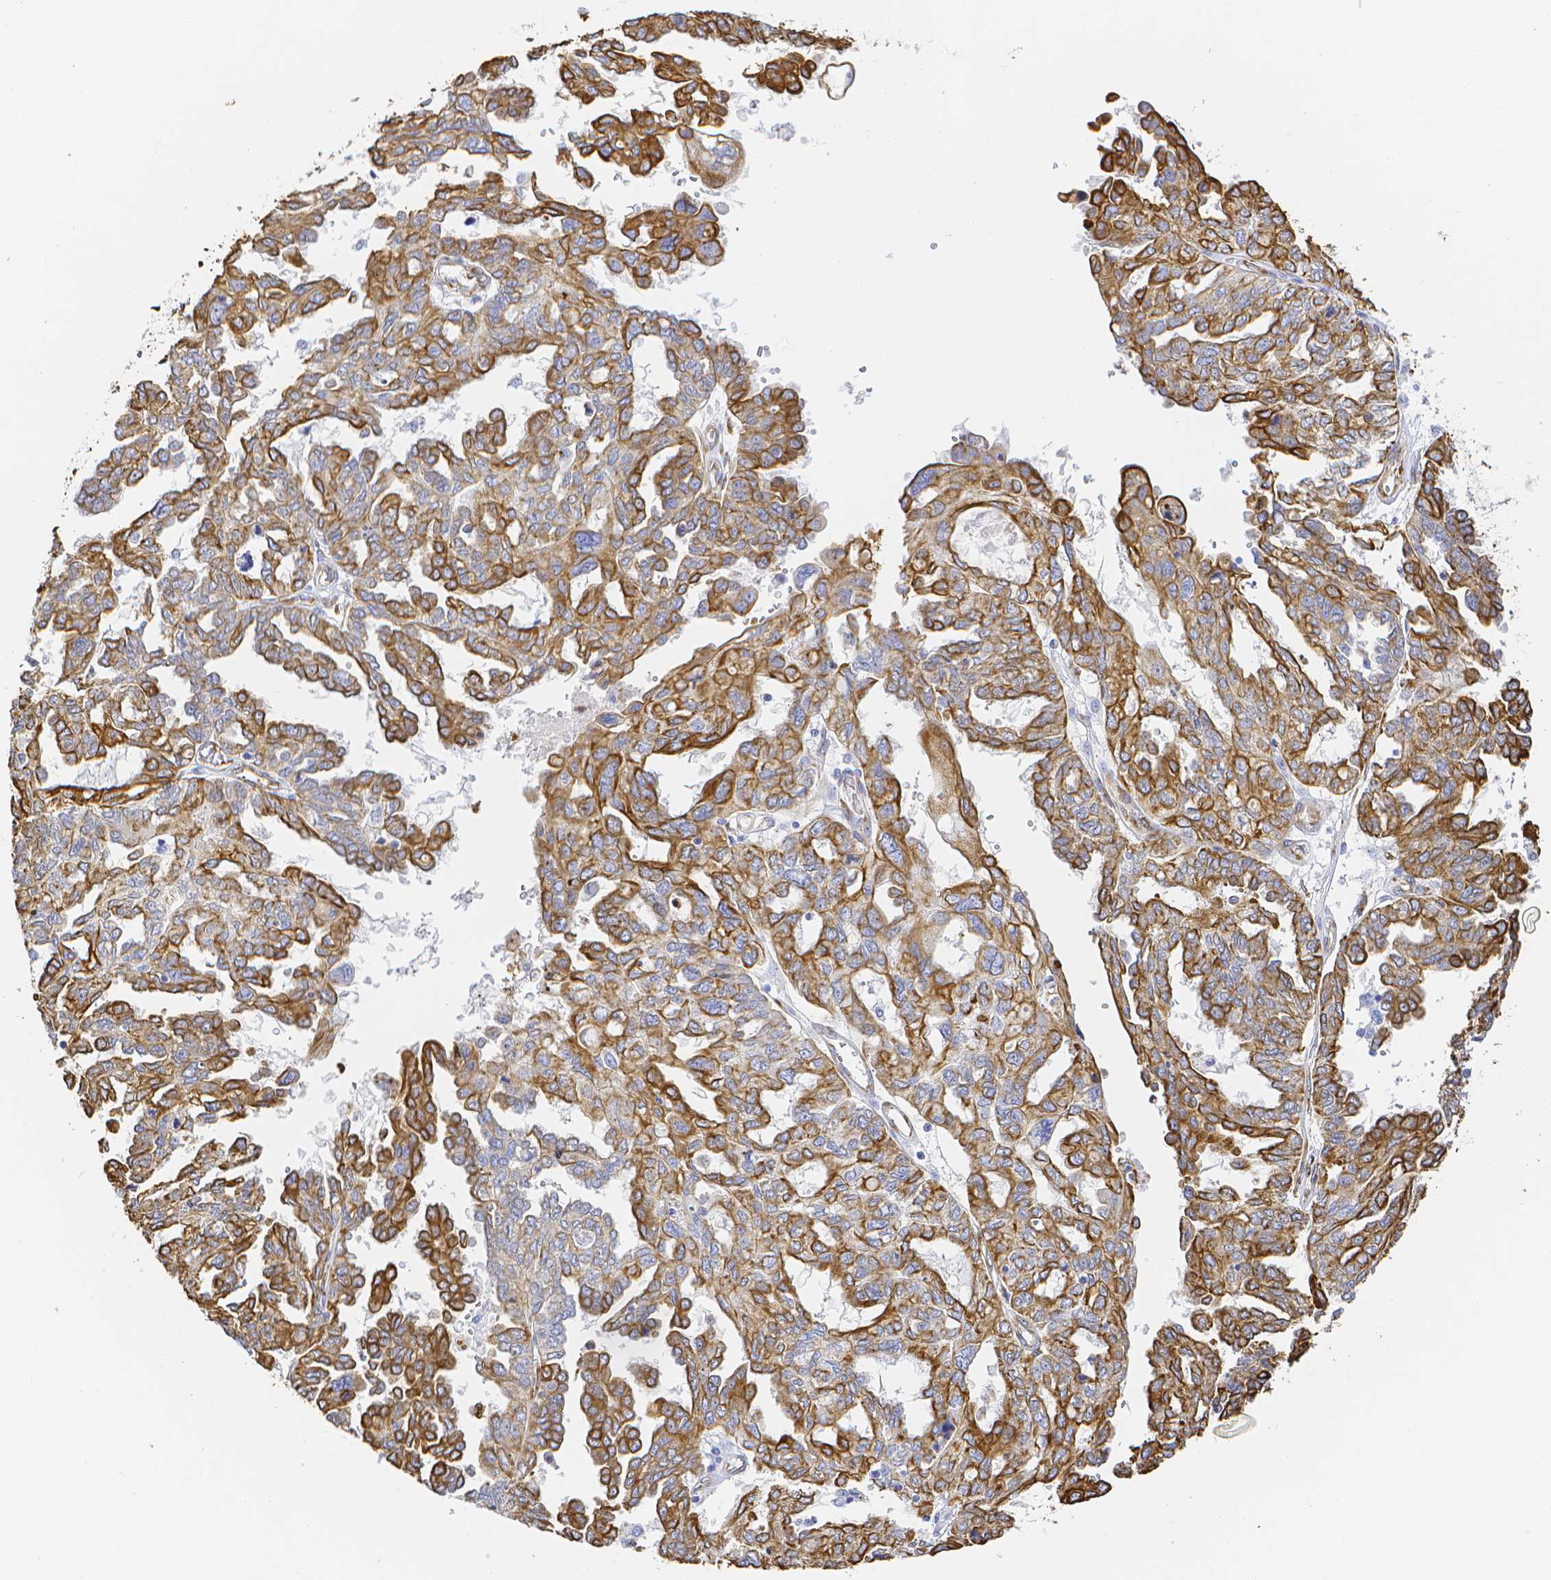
{"staining": {"intensity": "strong", "quantity": ">75%", "location": "cytoplasmic/membranous"}, "tissue": "ovarian cancer", "cell_type": "Tumor cells", "image_type": "cancer", "snomed": [{"axis": "morphology", "description": "Cystadenocarcinoma, serous, NOS"}, {"axis": "topography", "description": "Ovary"}], "caption": "Protein staining shows strong cytoplasmic/membranous positivity in about >75% of tumor cells in serous cystadenocarcinoma (ovarian).", "gene": "SMURF1", "patient": {"sex": "female", "age": 53}}